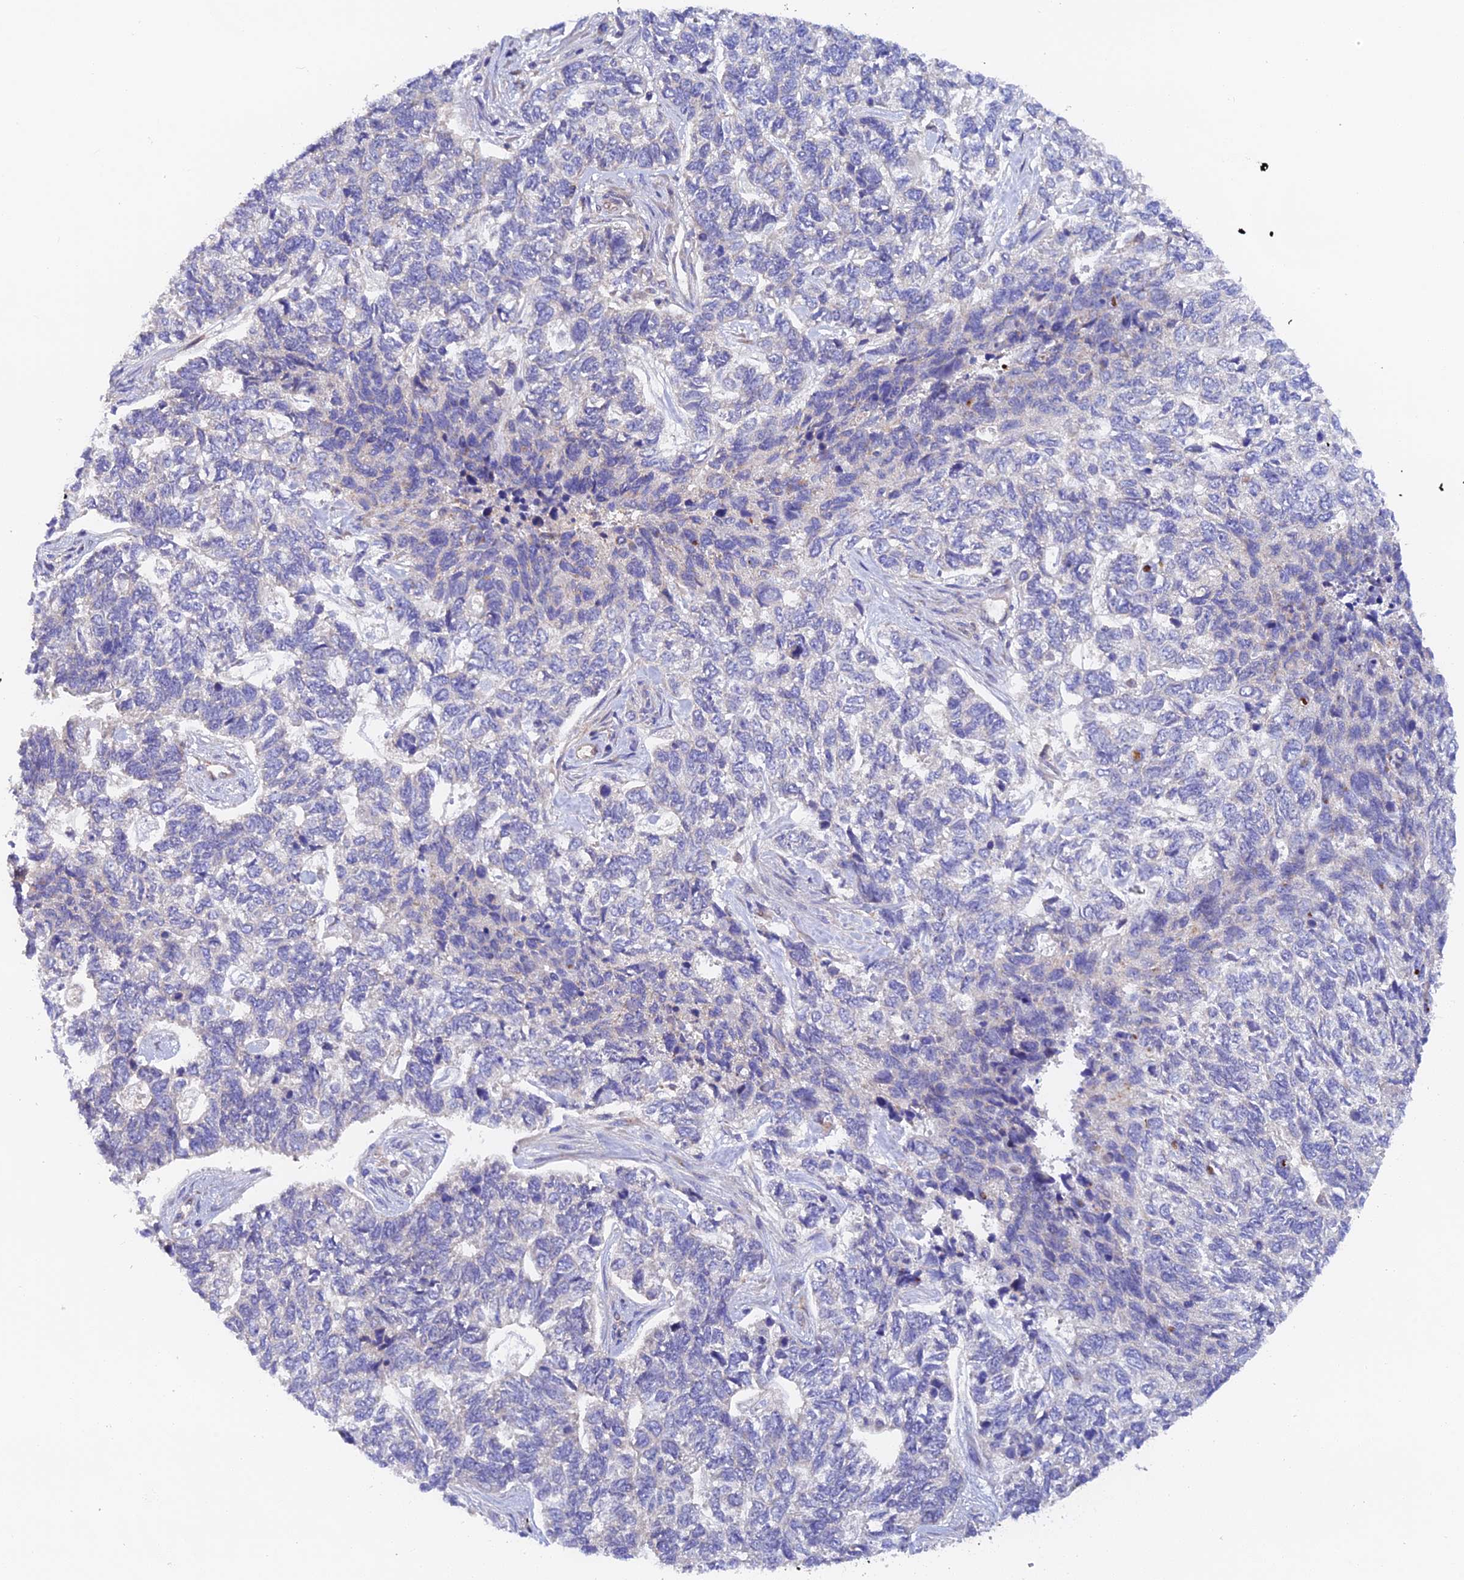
{"staining": {"intensity": "negative", "quantity": "none", "location": "none"}, "tissue": "skin cancer", "cell_type": "Tumor cells", "image_type": "cancer", "snomed": [{"axis": "morphology", "description": "Basal cell carcinoma"}, {"axis": "topography", "description": "Skin"}], "caption": "An immunohistochemistry (IHC) photomicrograph of skin cancer (basal cell carcinoma) is shown. There is no staining in tumor cells of skin cancer (basal cell carcinoma).", "gene": "RANBP6", "patient": {"sex": "female", "age": 65}}